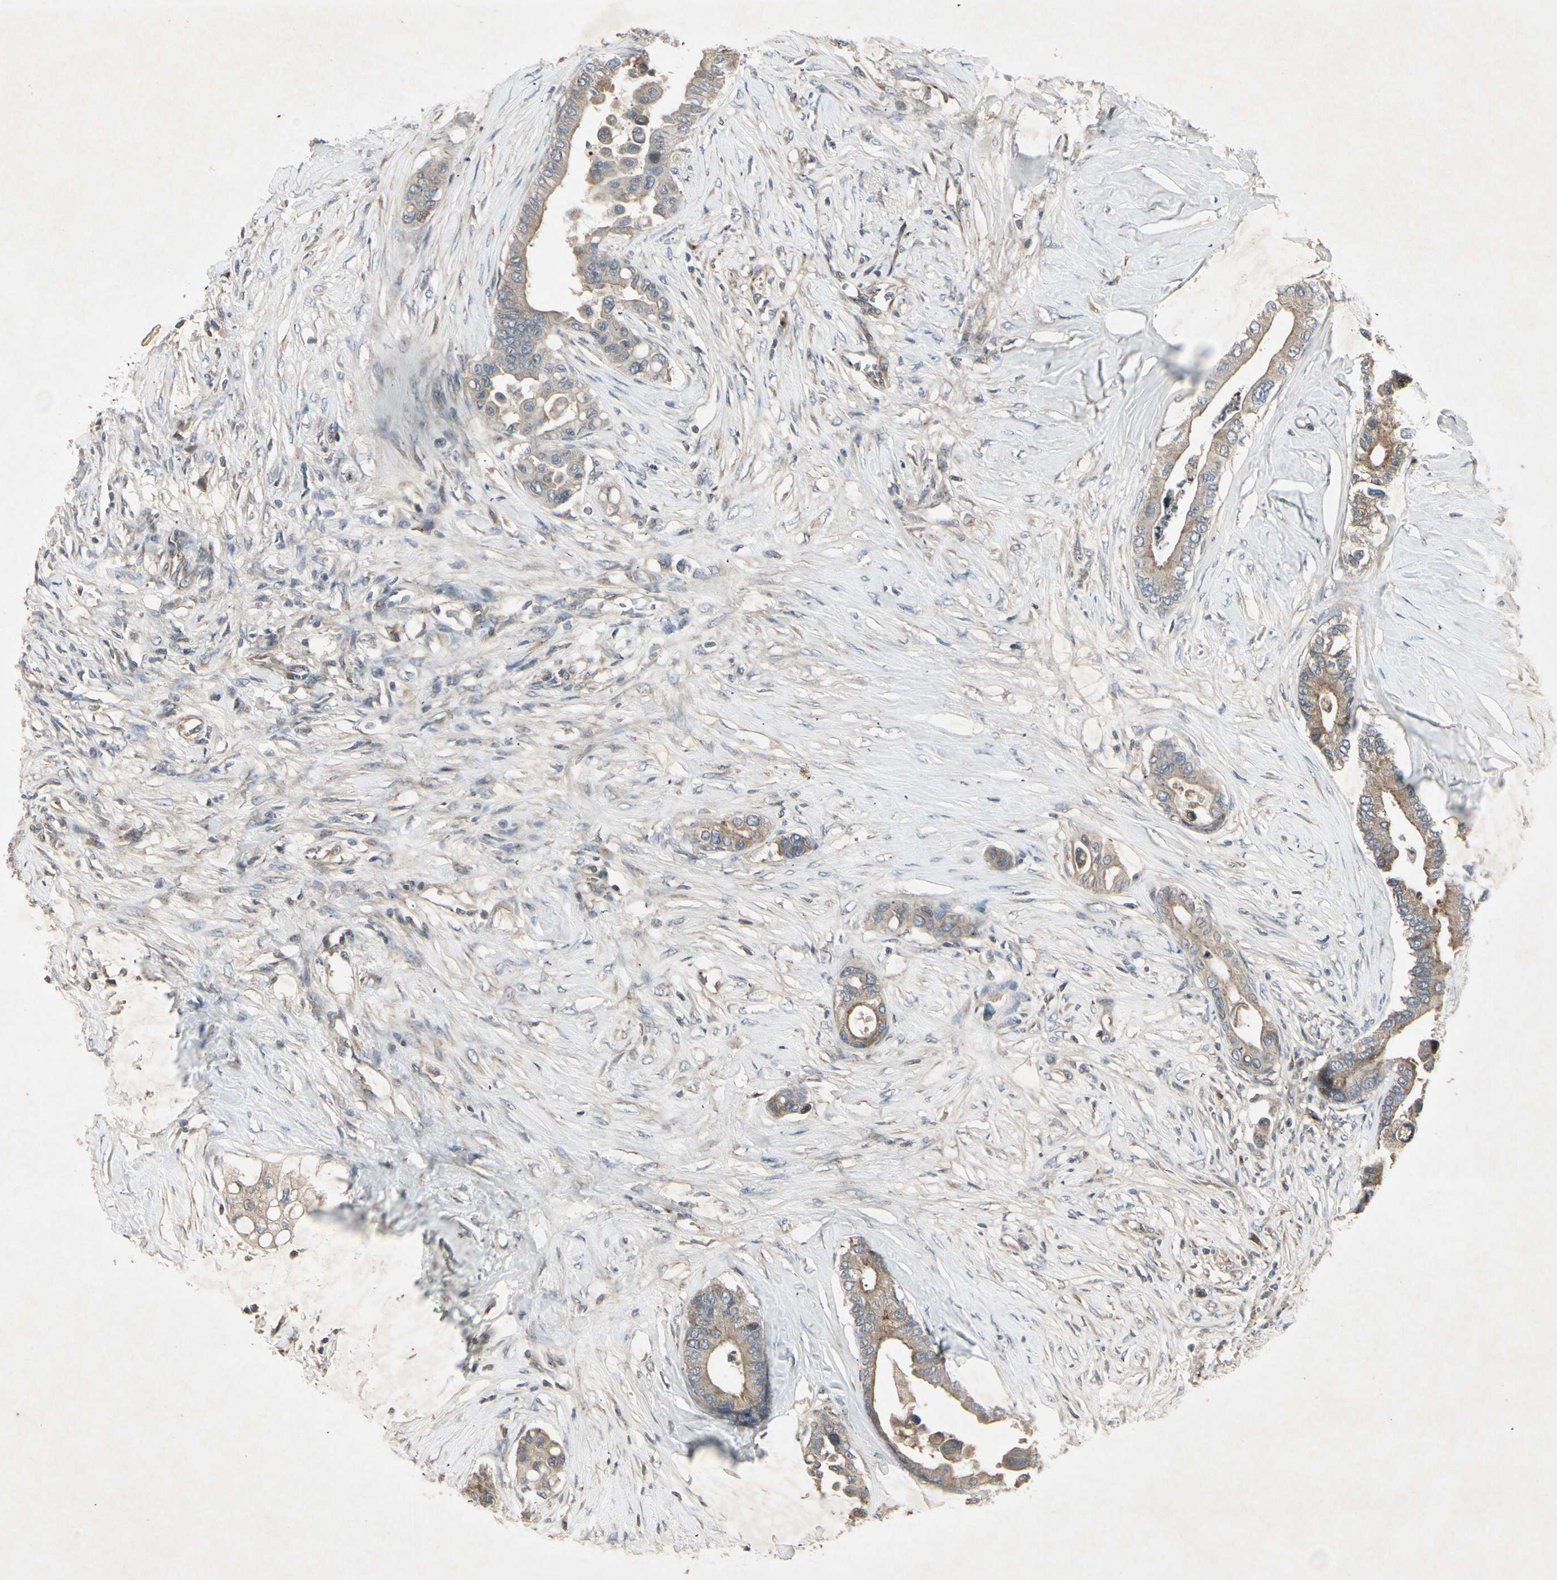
{"staining": {"intensity": "weak", "quantity": ">75%", "location": "cytoplasmic/membranous"}, "tissue": "colorectal cancer", "cell_type": "Tumor cells", "image_type": "cancer", "snomed": [{"axis": "morphology", "description": "Normal tissue, NOS"}, {"axis": "morphology", "description": "Adenocarcinoma, NOS"}, {"axis": "topography", "description": "Colon"}], "caption": "Colorectal cancer (adenocarcinoma) was stained to show a protein in brown. There is low levels of weak cytoplasmic/membranous positivity in about >75% of tumor cells. Nuclei are stained in blue.", "gene": "TEK", "patient": {"sex": "male", "age": 82}}